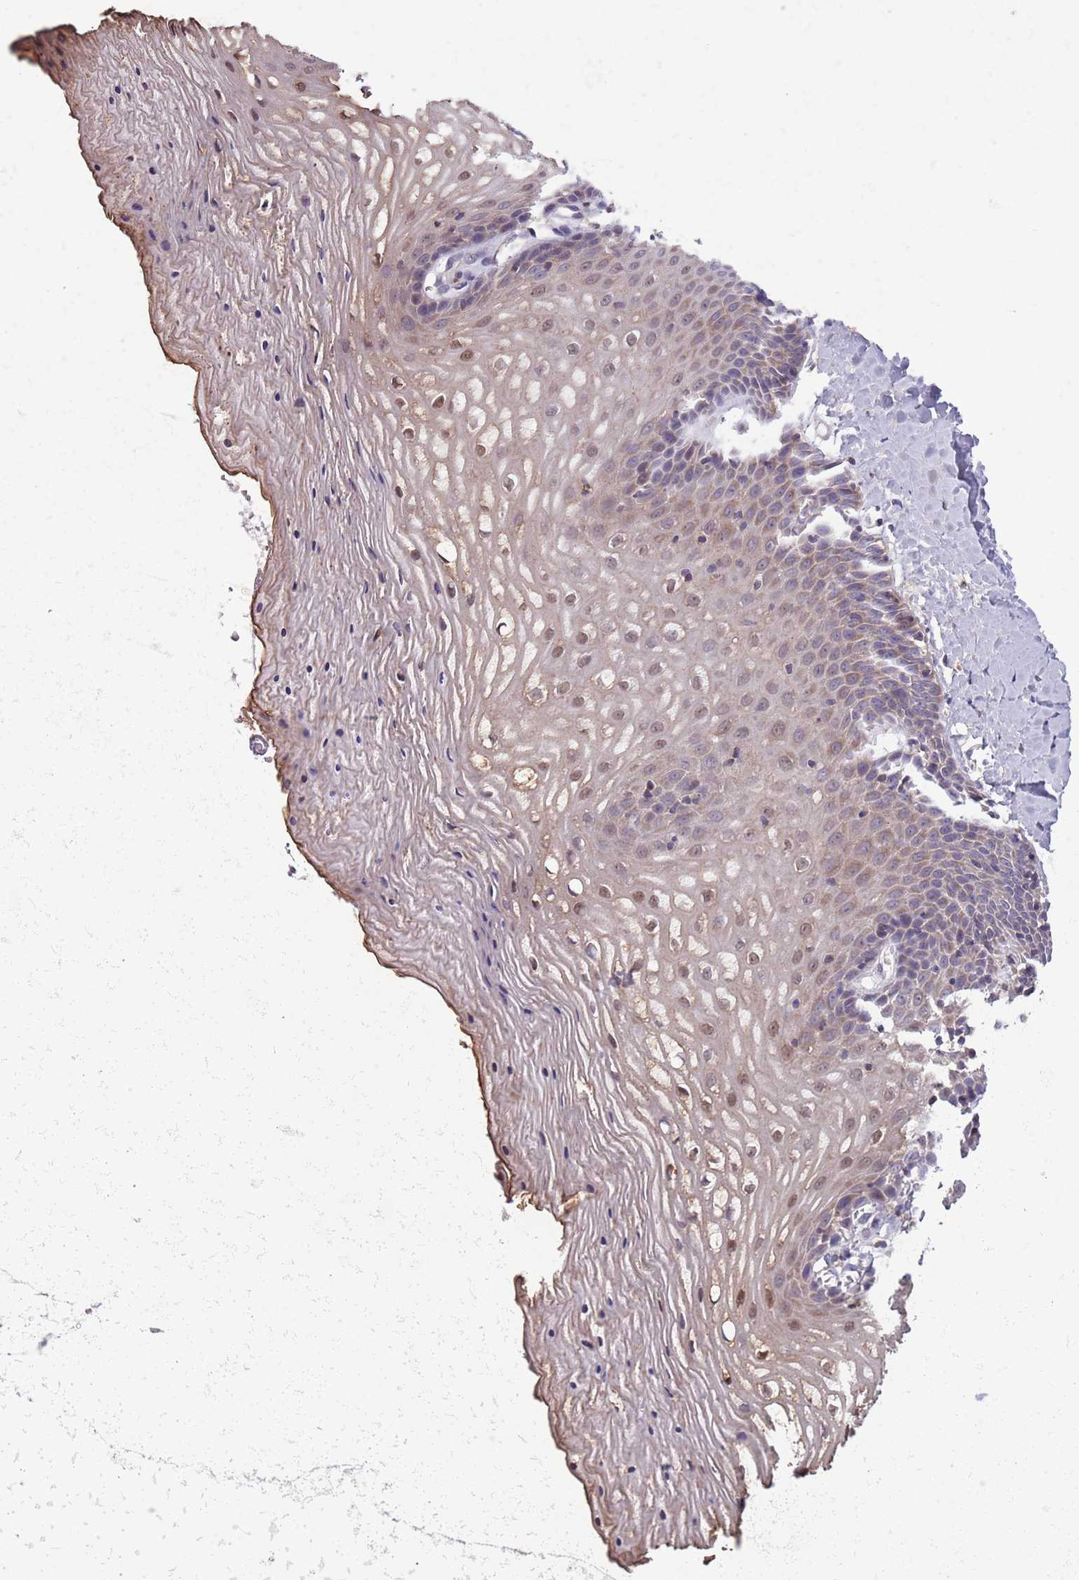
{"staining": {"intensity": "moderate", "quantity": "25%-75%", "location": "cytoplasmic/membranous,nuclear"}, "tissue": "vagina", "cell_type": "Squamous epithelial cells", "image_type": "normal", "snomed": [{"axis": "morphology", "description": "Normal tissue, NOS"}, {"axis": "topography", "description": "Vagina"}], "caption": "Moderate cytoplasmic/membranous,nuclear expression for a protein is appreciated in about 25%-75% of squamous epithelial cells of benign vagina using immunohistochemistry.", "gene": "JAML", "patient": {"sex": "female", "age": 65}}